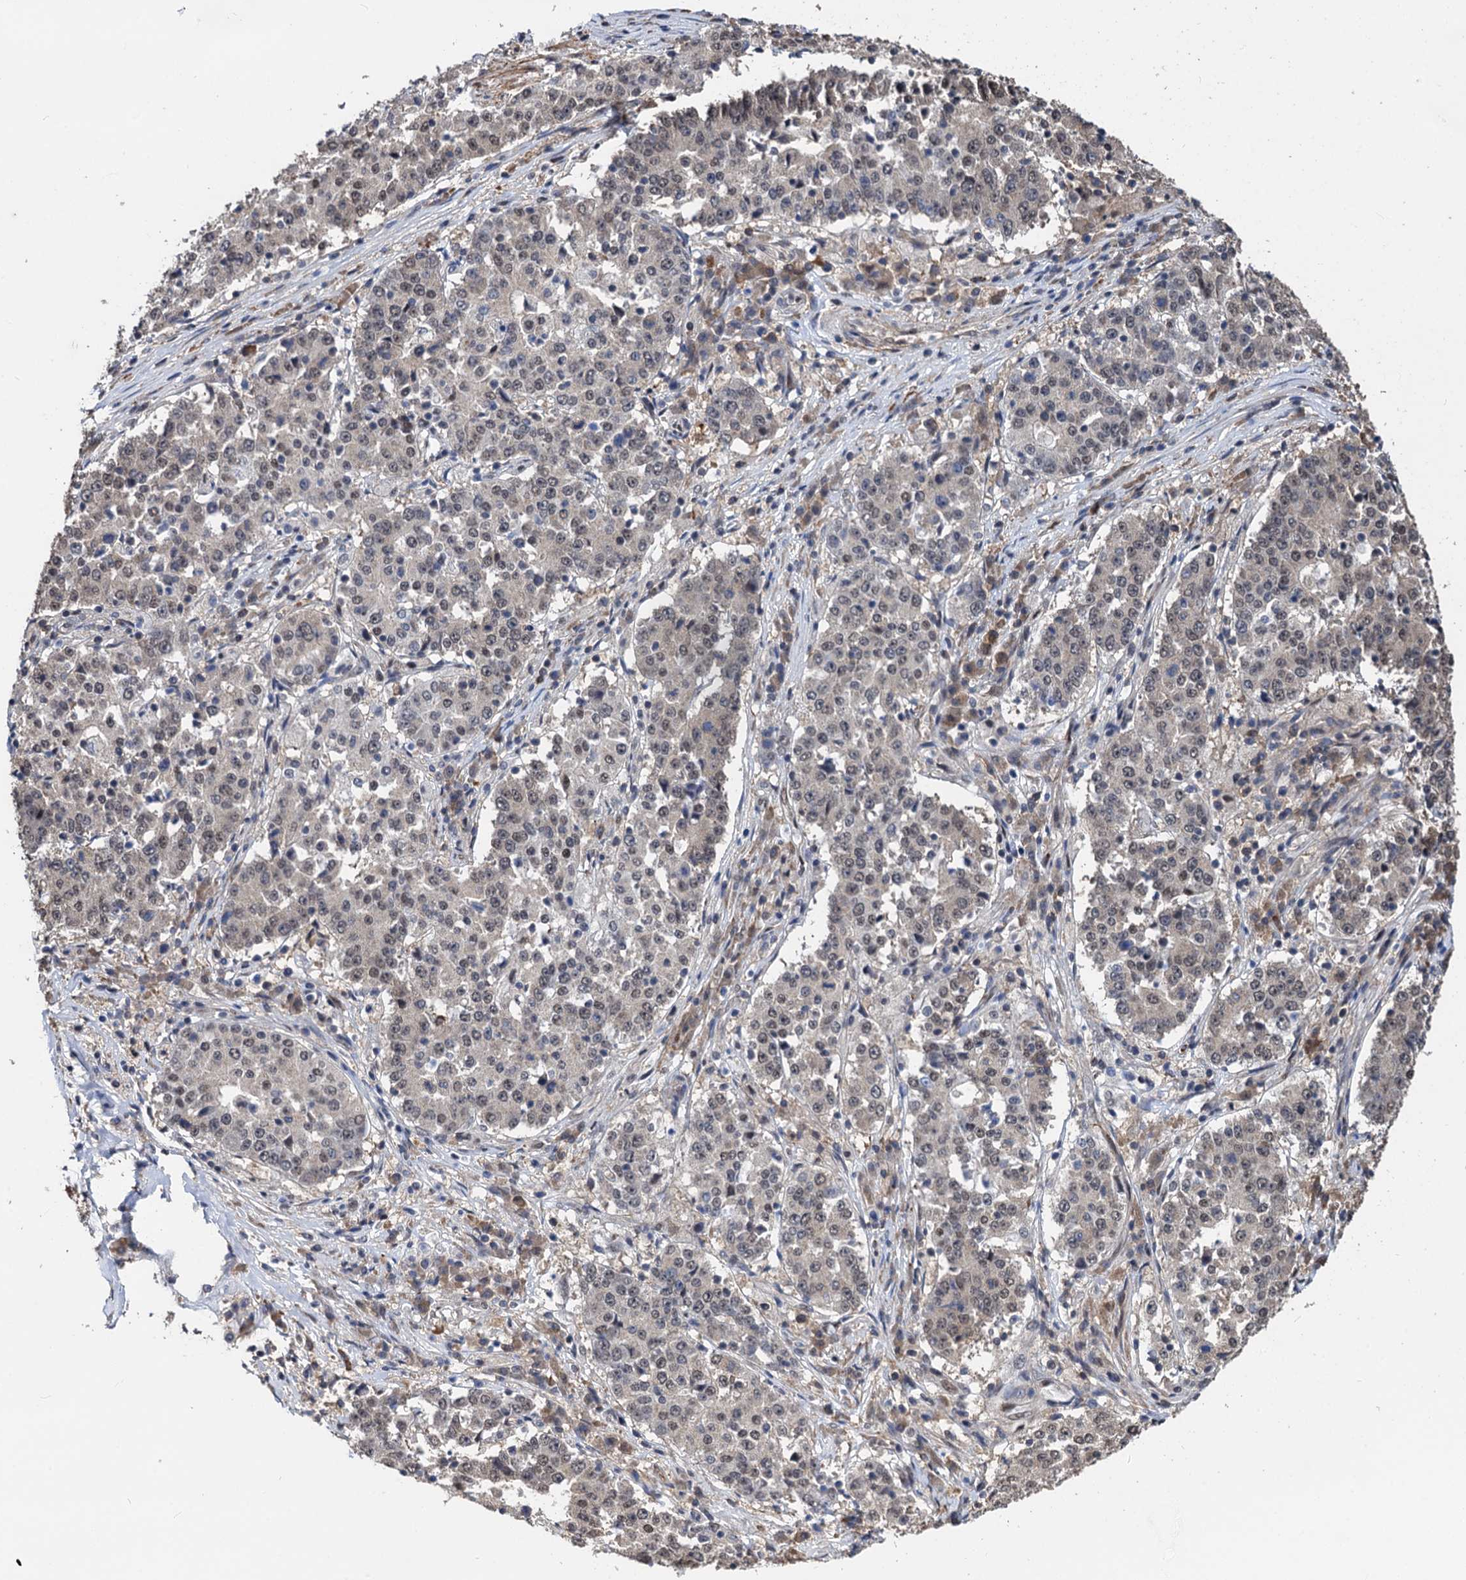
{"staining": {"intensity": "weak", "quantity": ">75%", "location": "nuclear"}, "tissue": "stomach cancer", "cell_type": "Tumor cells", "image_type": "cancer", "snomed": [{"axis": "morphology", "description": "Adenocarcinoma, NOS"}, {"axis": "topography", "description": "Stomach"}], "caption": "This micrograph shows immunohistochemistry staining of stomach cancer, with low weak nuclear expression in approximately >75% of tumor cells.", "gene": "PSMD4", "patient": {"sex": "male", "age": 59}}